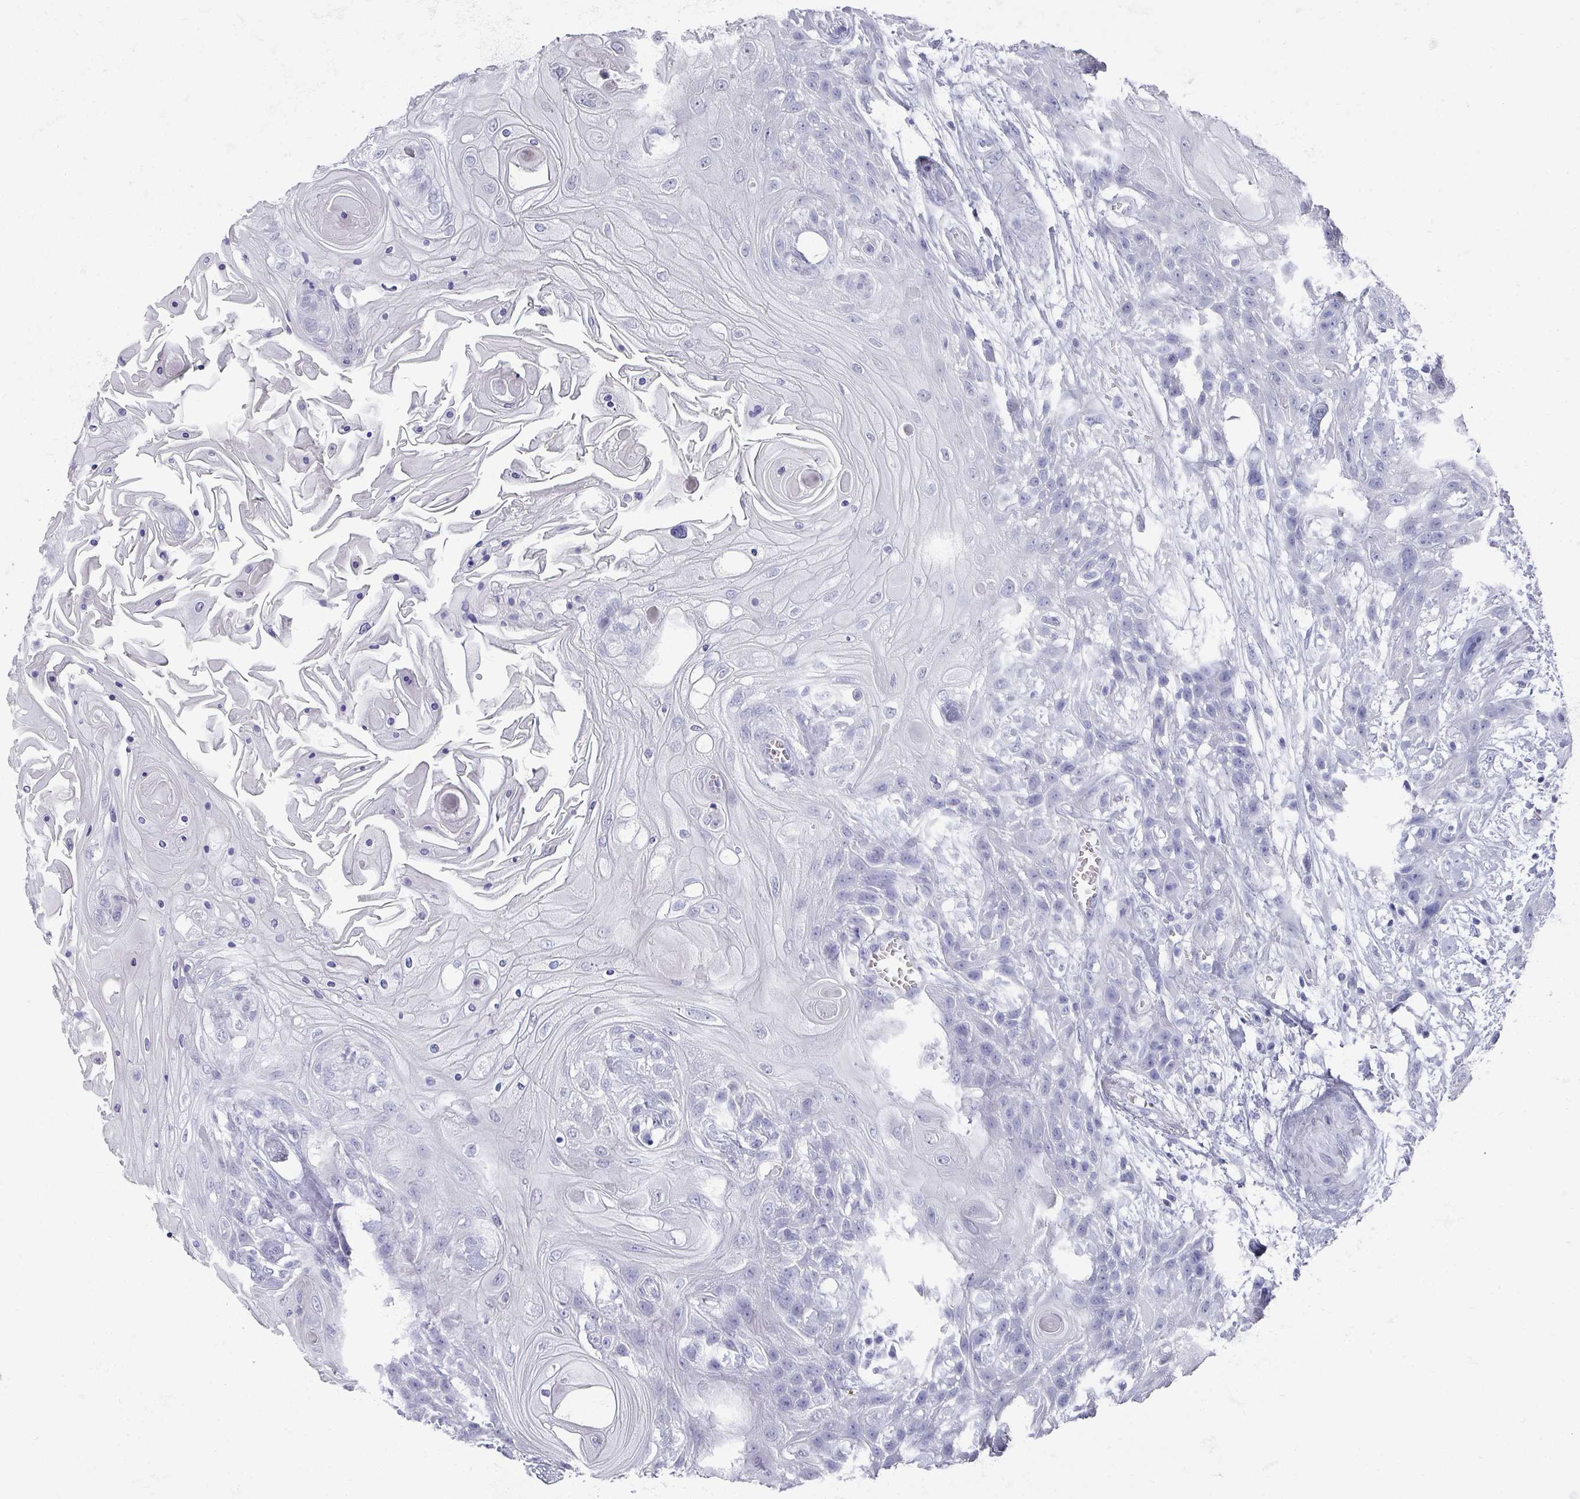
{"staining": {"intensity": "negative", "quantity": "none", "location": "none"}, "tissue": "head and neck cancer", "cell_type": "Tumor cells", "image_type": "cancer", "snomed": [{"axis": "morphology", "description": "Squamous cell carcinoma, NOS"}, {"axis": "topography", "description": "Head-Neck"}], "caption": "An image of human head and neck cancer (squamous cell carcinoma) is negative for staining in tumor cells.", "gene": "OMG", "patient": {"sex": "female", "age": 43}}